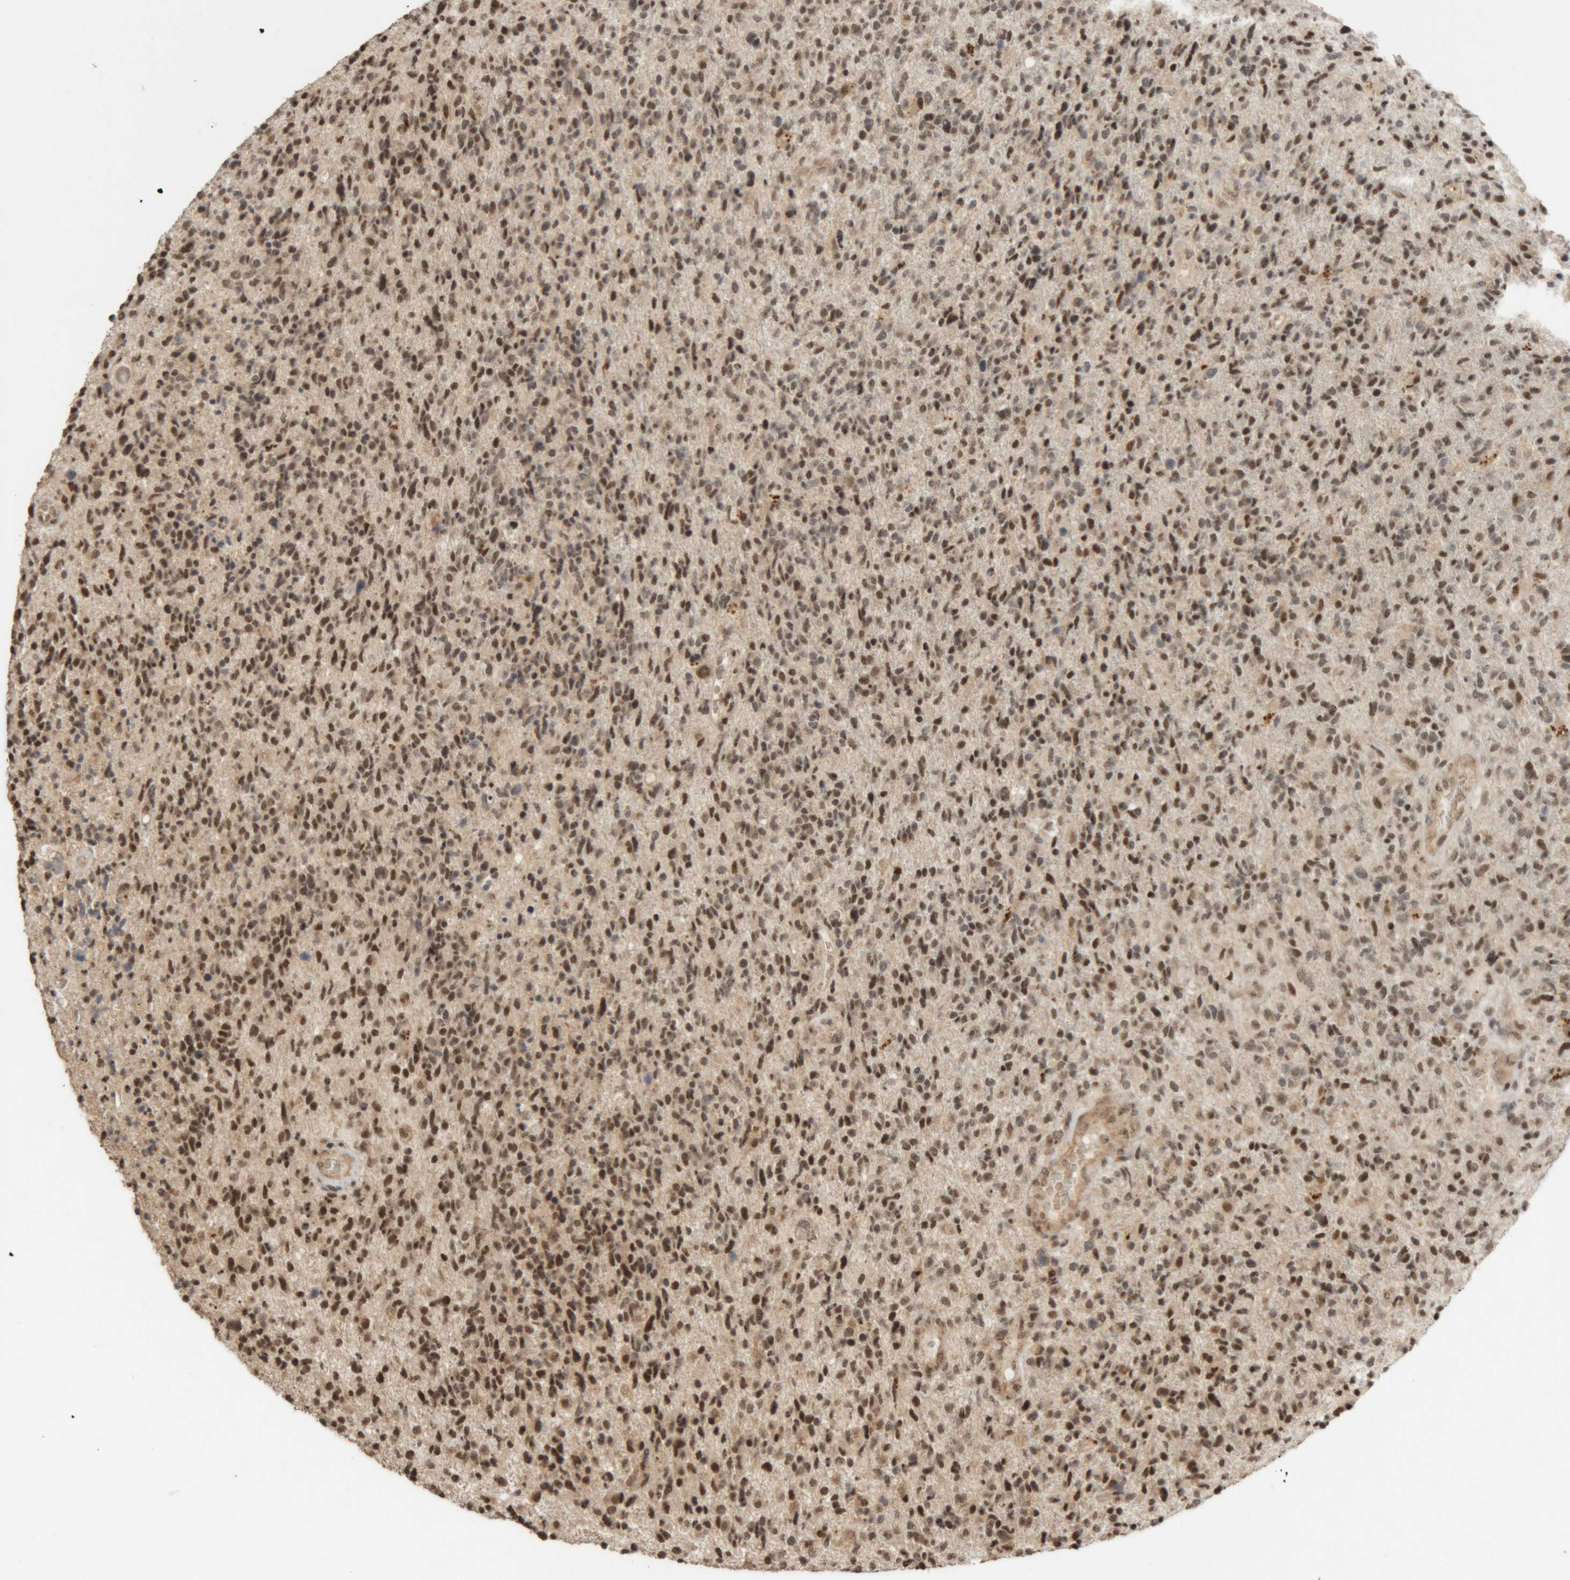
{"staining": {"intensity": "strong", "quantity": "25%-75%", "location": "nuclear"}, "tissue": "glioma", "cell_type": "Tumor cells", "image_type": "cancer", "snomed": [{"axis": "morphology", "description": "Glioma, malignant, High grade"}, {"axis": "topography", "description": "Brain"}], "caption": "Malignant glioma (high-grade) stained for a protein shows strong nuclear positivity in tumor cells. (Stains: DAB in brown, nuclei in blue, Microscopy: brightfield microscopy at high magnification).", "gene": "KEAP1", "patient": {"sex": "male", "age": 72}}